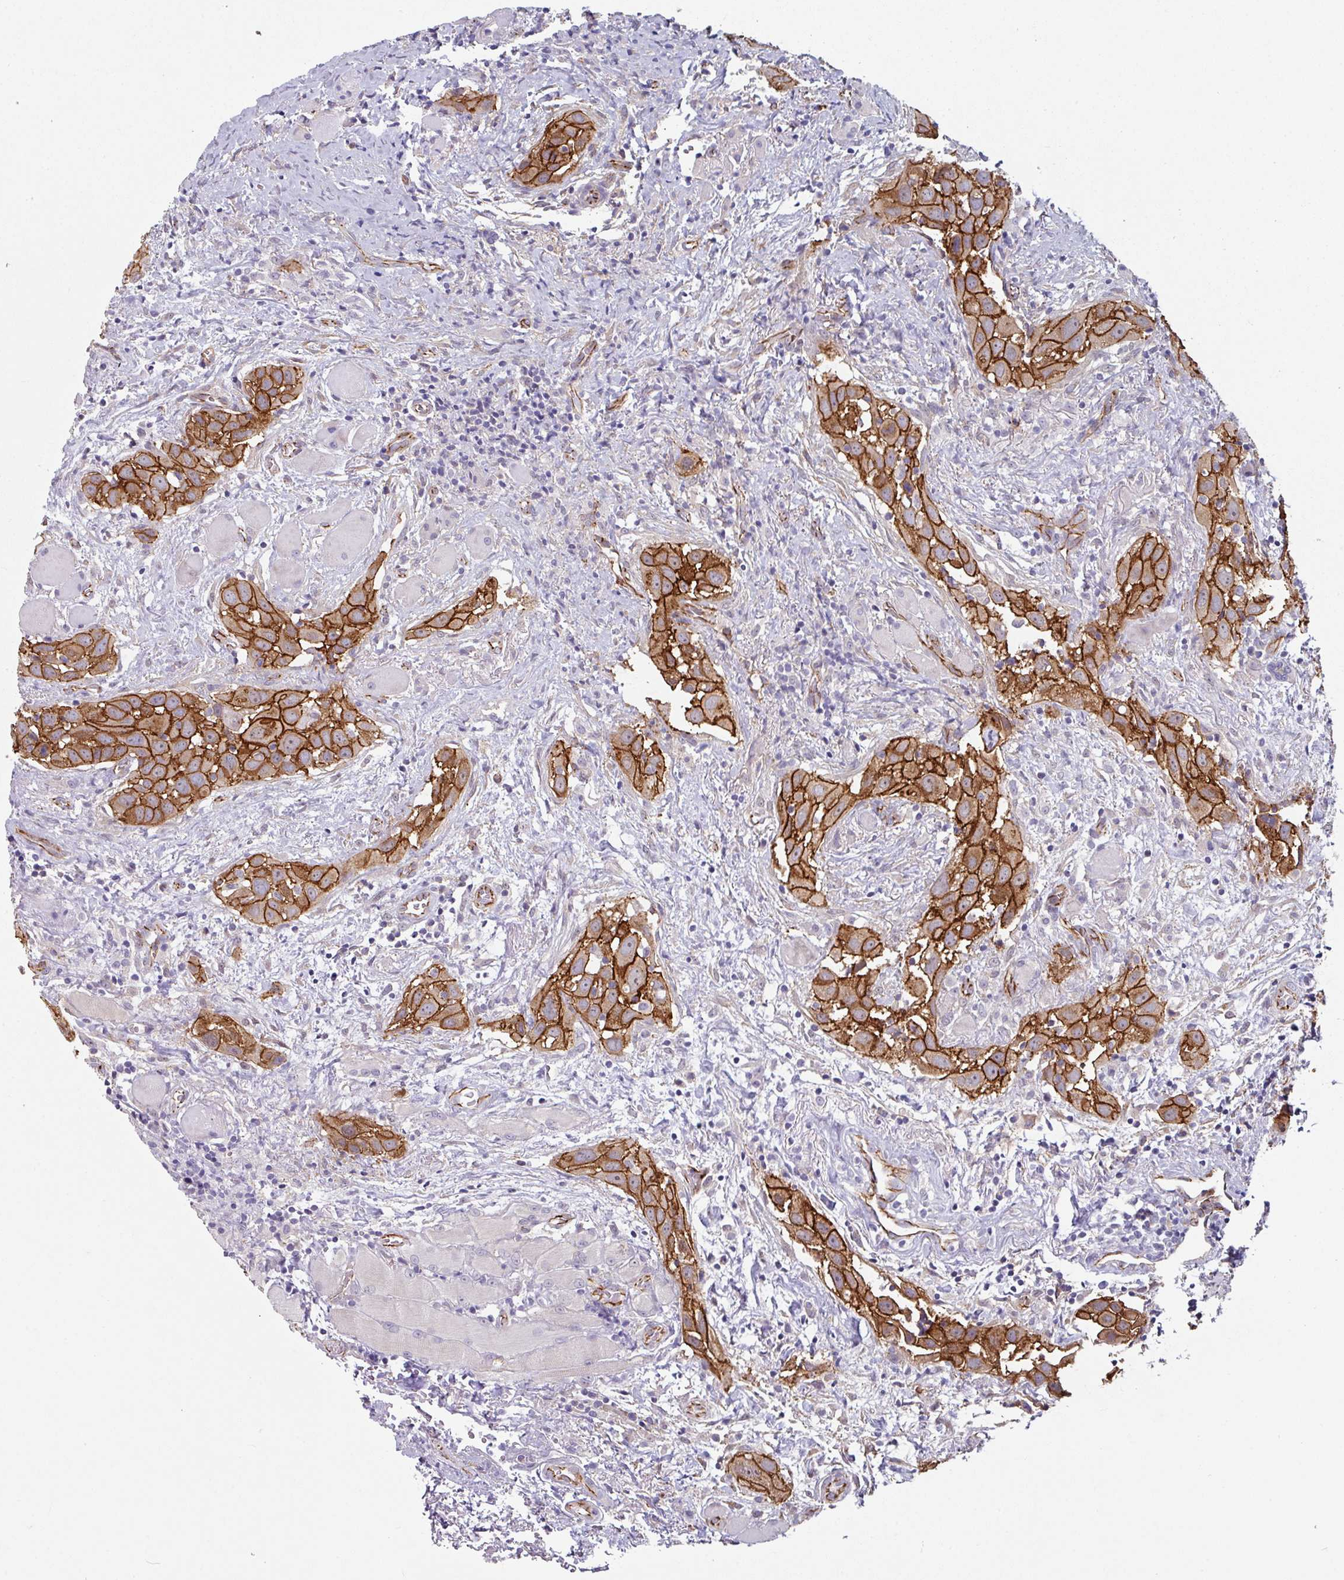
{"staining": {"intensity": "strong", "quantity": ">75%", "location": "cytoplasmic/membranous"}, "tissue": "head and neck cancer", "cell_type": "Tumor cells", "image_type": "cancer", "snomed": [{"axis": "morphology", "description": "Squamous cell carcinoma, NOS"}, {"axis": "topography", "description": "Oral tissue"}, {"axis": "topography", "description": "Head-Neck"}], "caption": "High-magnification brightfield microscopy of head and neck cancer (squamous cell carcinoma) stained with DAB (brown) and counterstained with hematoxylin (blue). tumor cells exhibit strong cytoplasmic/membranous expression is identified in about>75% of cells. The staining was performed using DAB, with brown indicating positive protein expression. Nuclei are stained blue with hematoxylin.", "gene": "JUP", "patient": {"sex": "female", "age": 50}}